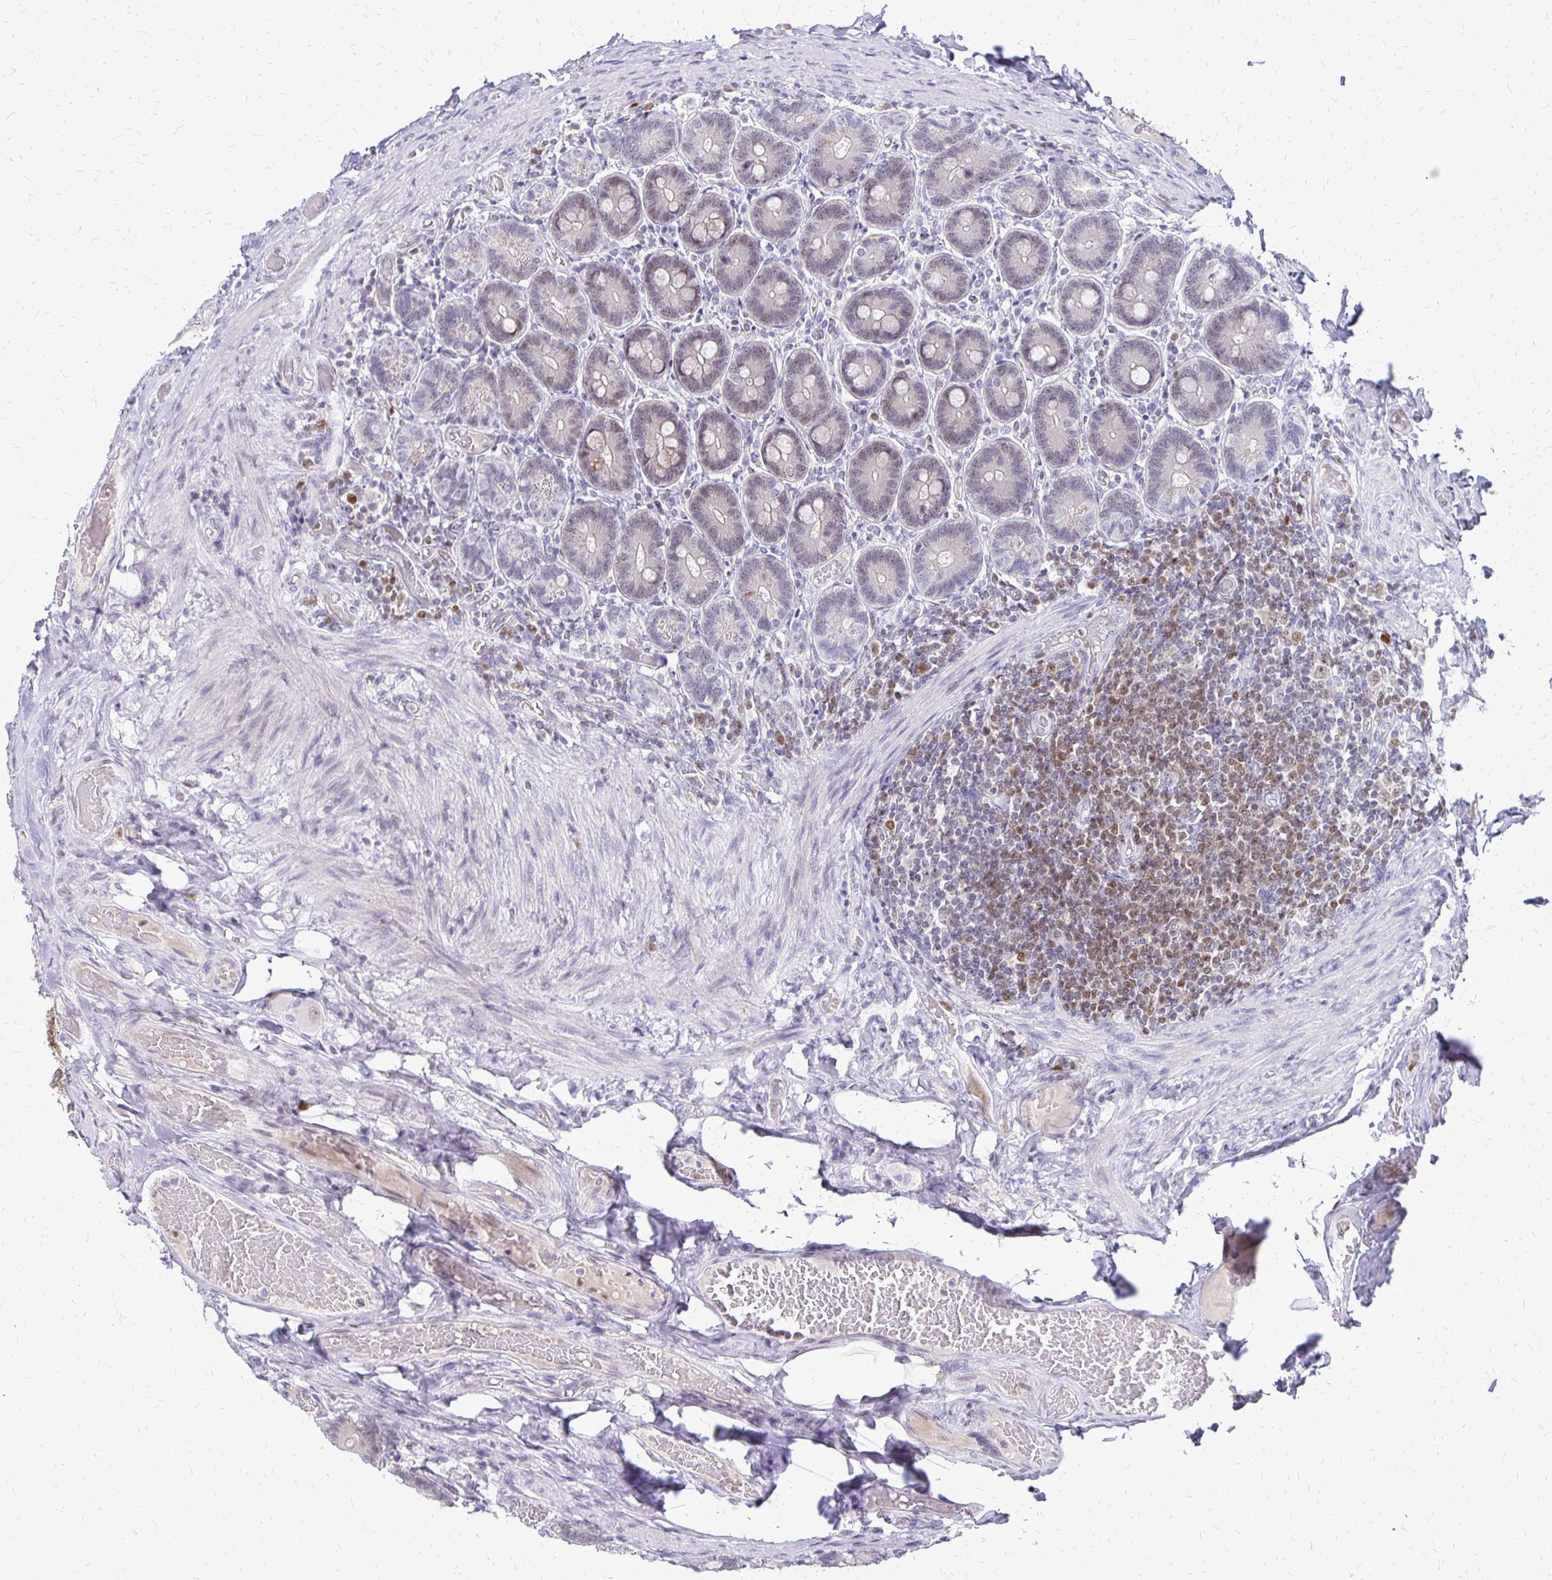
{"staining": {"intensity": "weak", "quantity": "25%-75%", "location": "nuclear"}, "tissue": "duodenum", "cell_type": "Glandular cells", "image_type": "normal", "snomed": [{"axis": "morphology", "description": "Normal tissue, NOS"}, {"axis": "topography", "description": "Duodenum"}], "caption": "A micrograph showing weak nuclear expression in about 25%-75% of glandular cells in unremarkable duodenum, as visualized by brown immunohistochemical staining.", "gene": "DCK", "patient": {"sex": "female", "age": 62}}